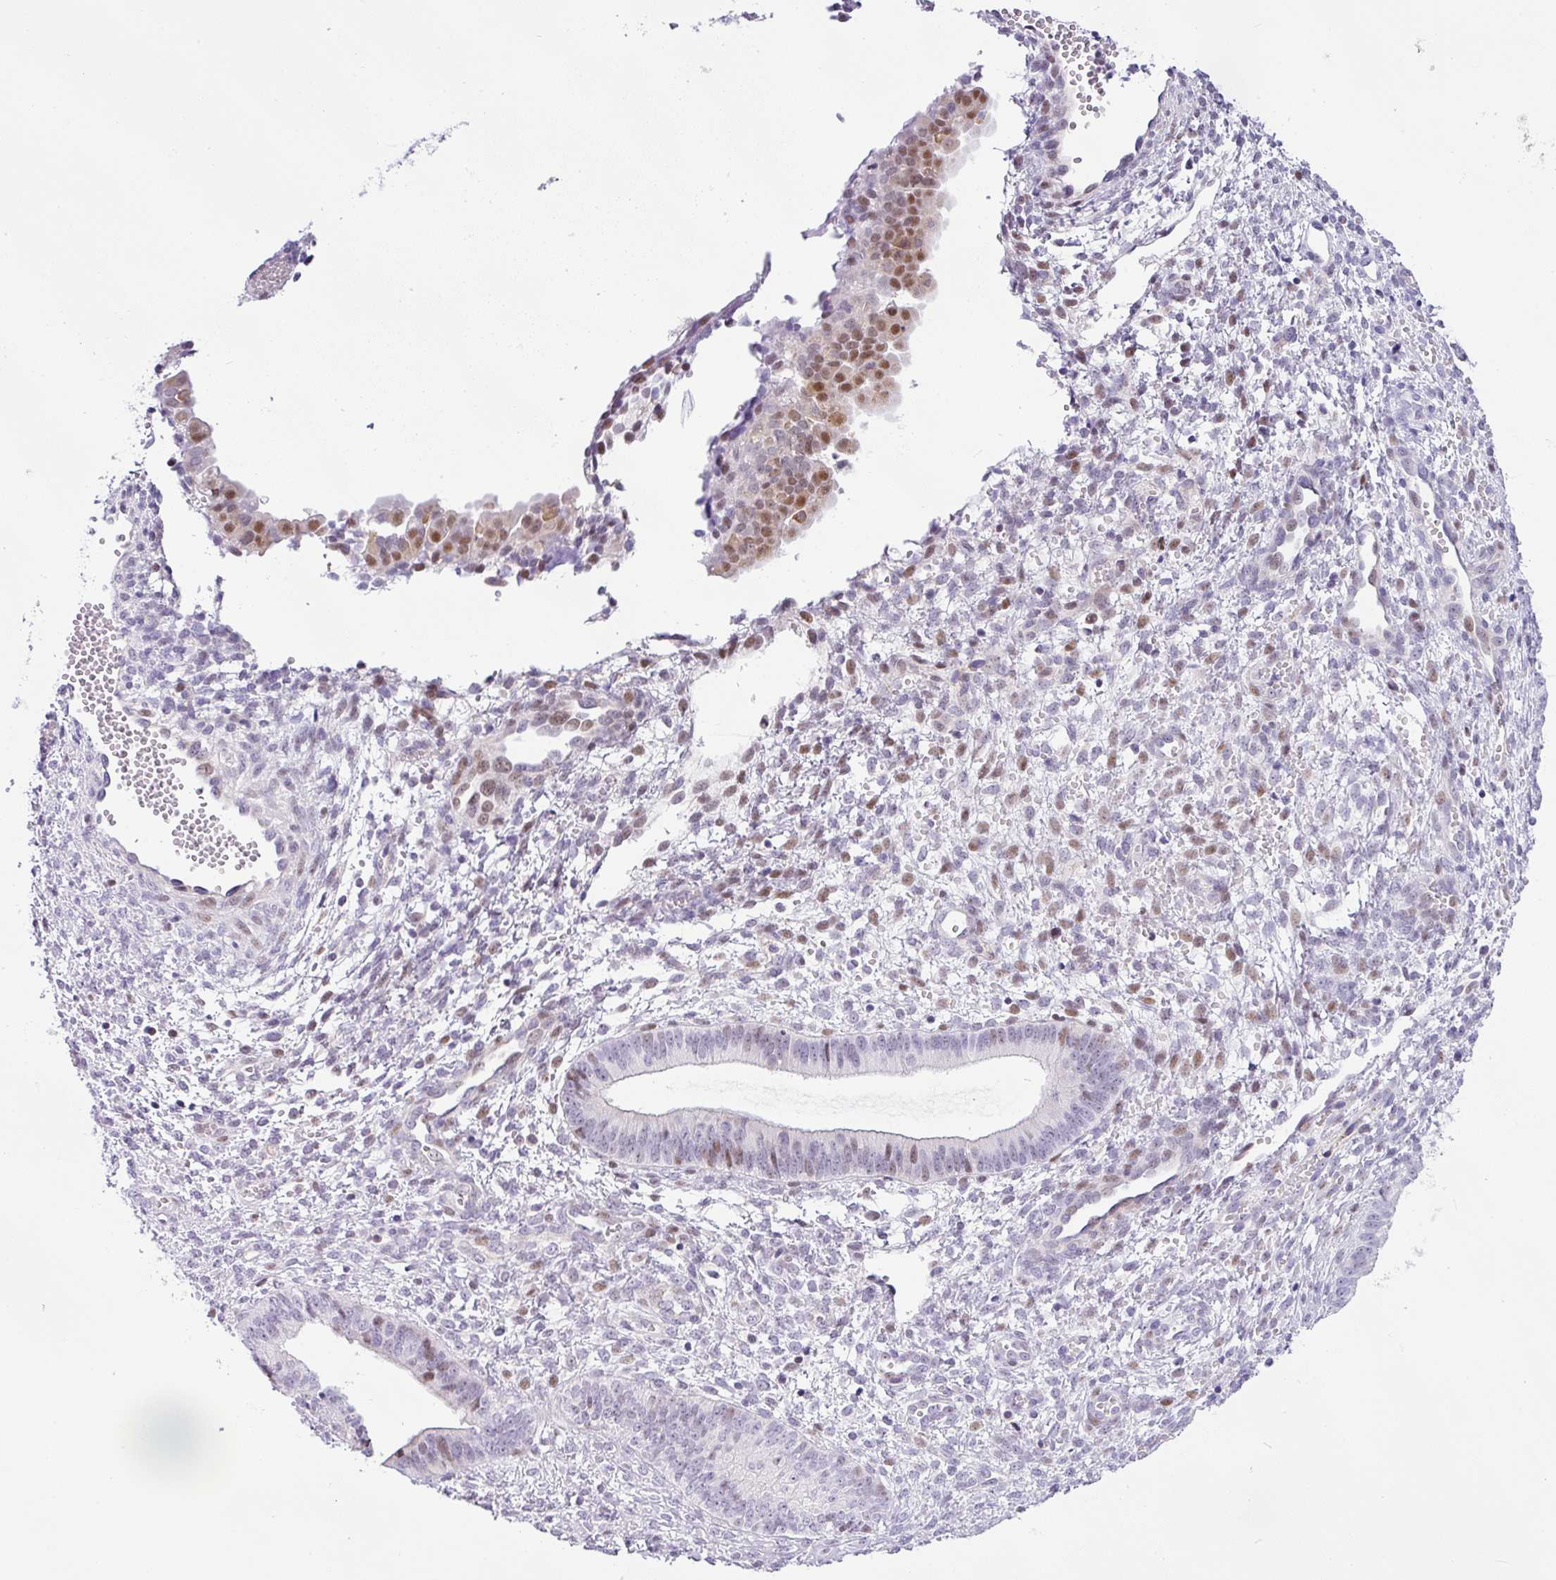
{"staining": {"intensity": "weak", "quantity": "25%-75%", "location": "nuclear"}, "tissue": "cervical cancer", "cell_type": "Tumor cells", "image_type": "cancer", "snomed": [{"axis": "morphology", "description": "Squamous cell carcinoma, NOS"}, {"axis": "topography", "description": "Cervix"}], "caption": "Immunohistochemical staining of human cervical cancer demonstrates low levels of weak nuclear expression in about 25%-75% of tumor cells.", "gene": "NDUFB2", "patient": {"sex": "female", "age": 59}}